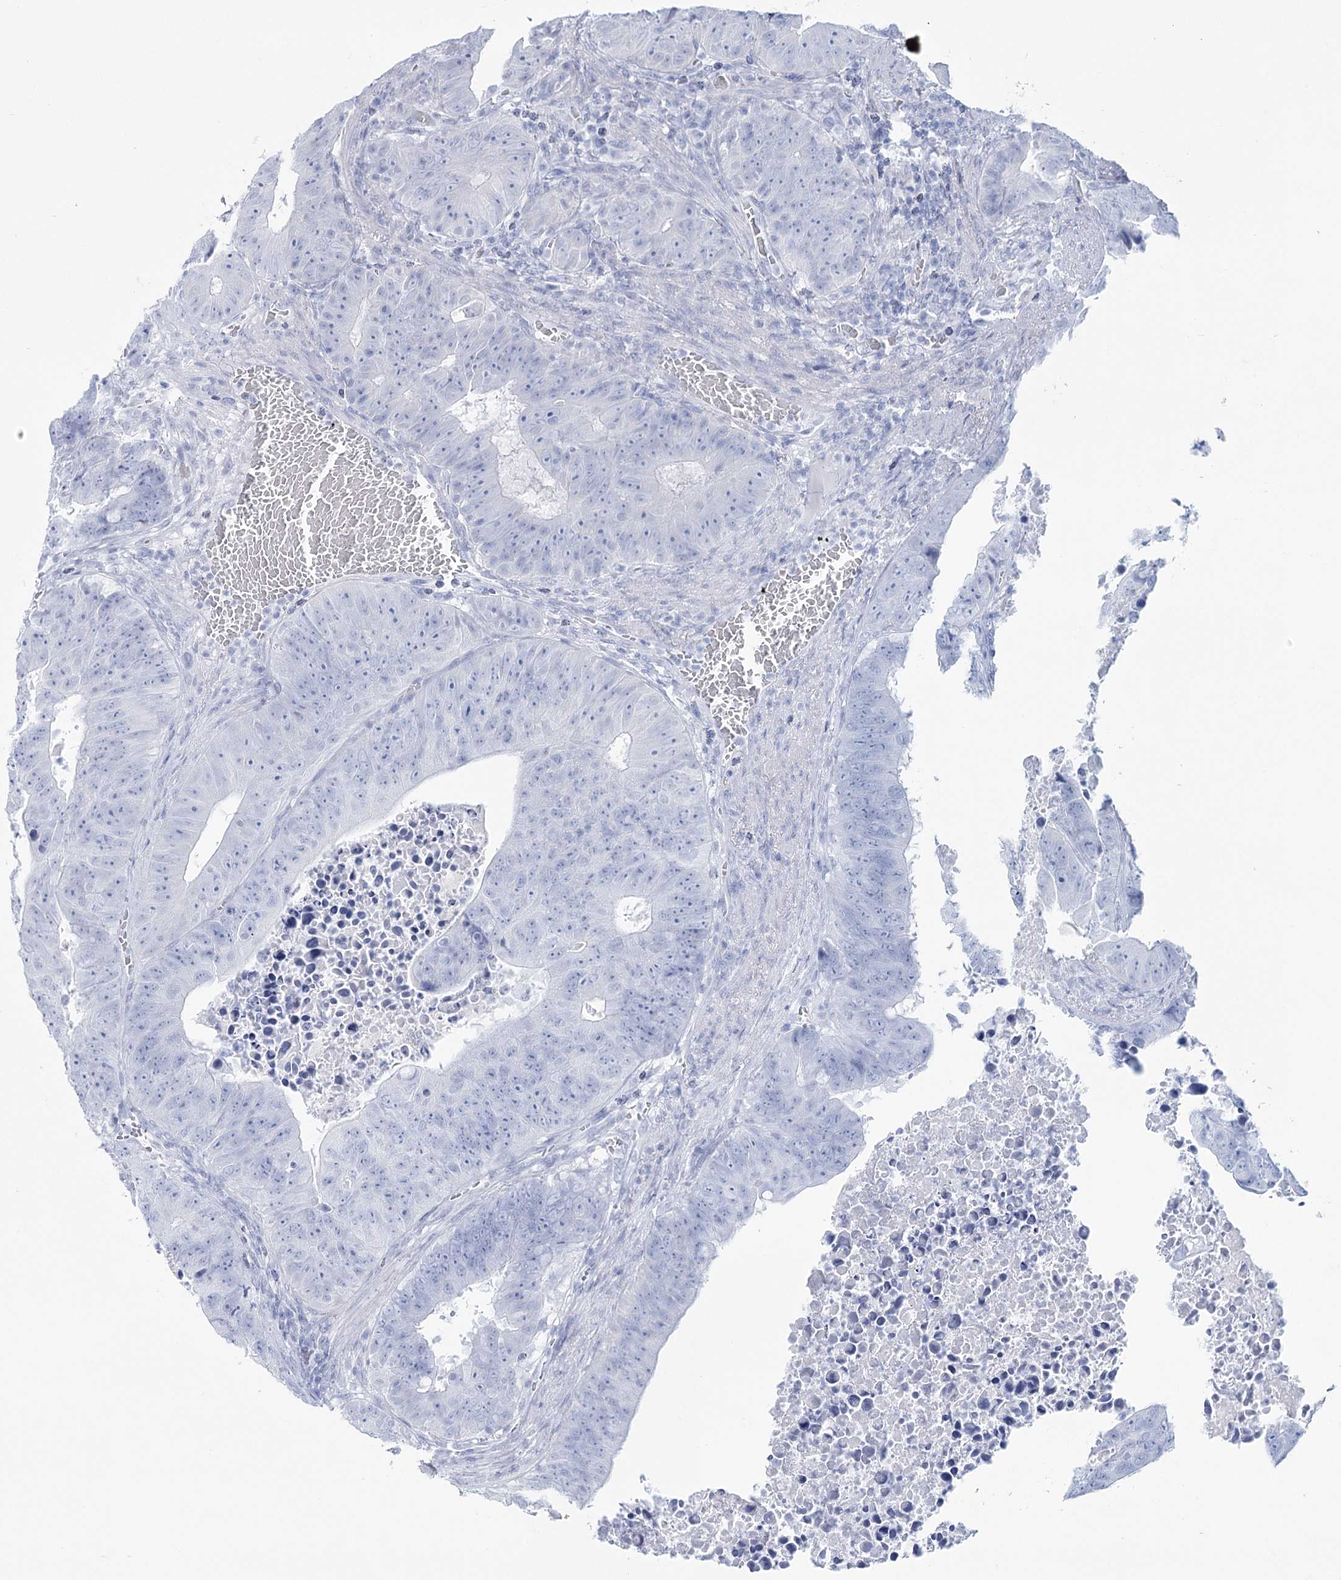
{"staining": {"intensity": "negative", "quantity": "none", "location": "none"}, "tissue": "colorectal cancer", "cell_type": "Tumor cells", "image_type": "cancer", "snomed": [{"axis": "morphology", "description": "Adenocarcinoma, NOS"}, {"axis": "topography", "description": "Colon"}], "caption": "The histopathology image exhibits no significant positivity in tumor cells of adenocarcinoma (colorectal).", "gene": "CCDC88A", "patient": {"sex": "male", "age": 87}}